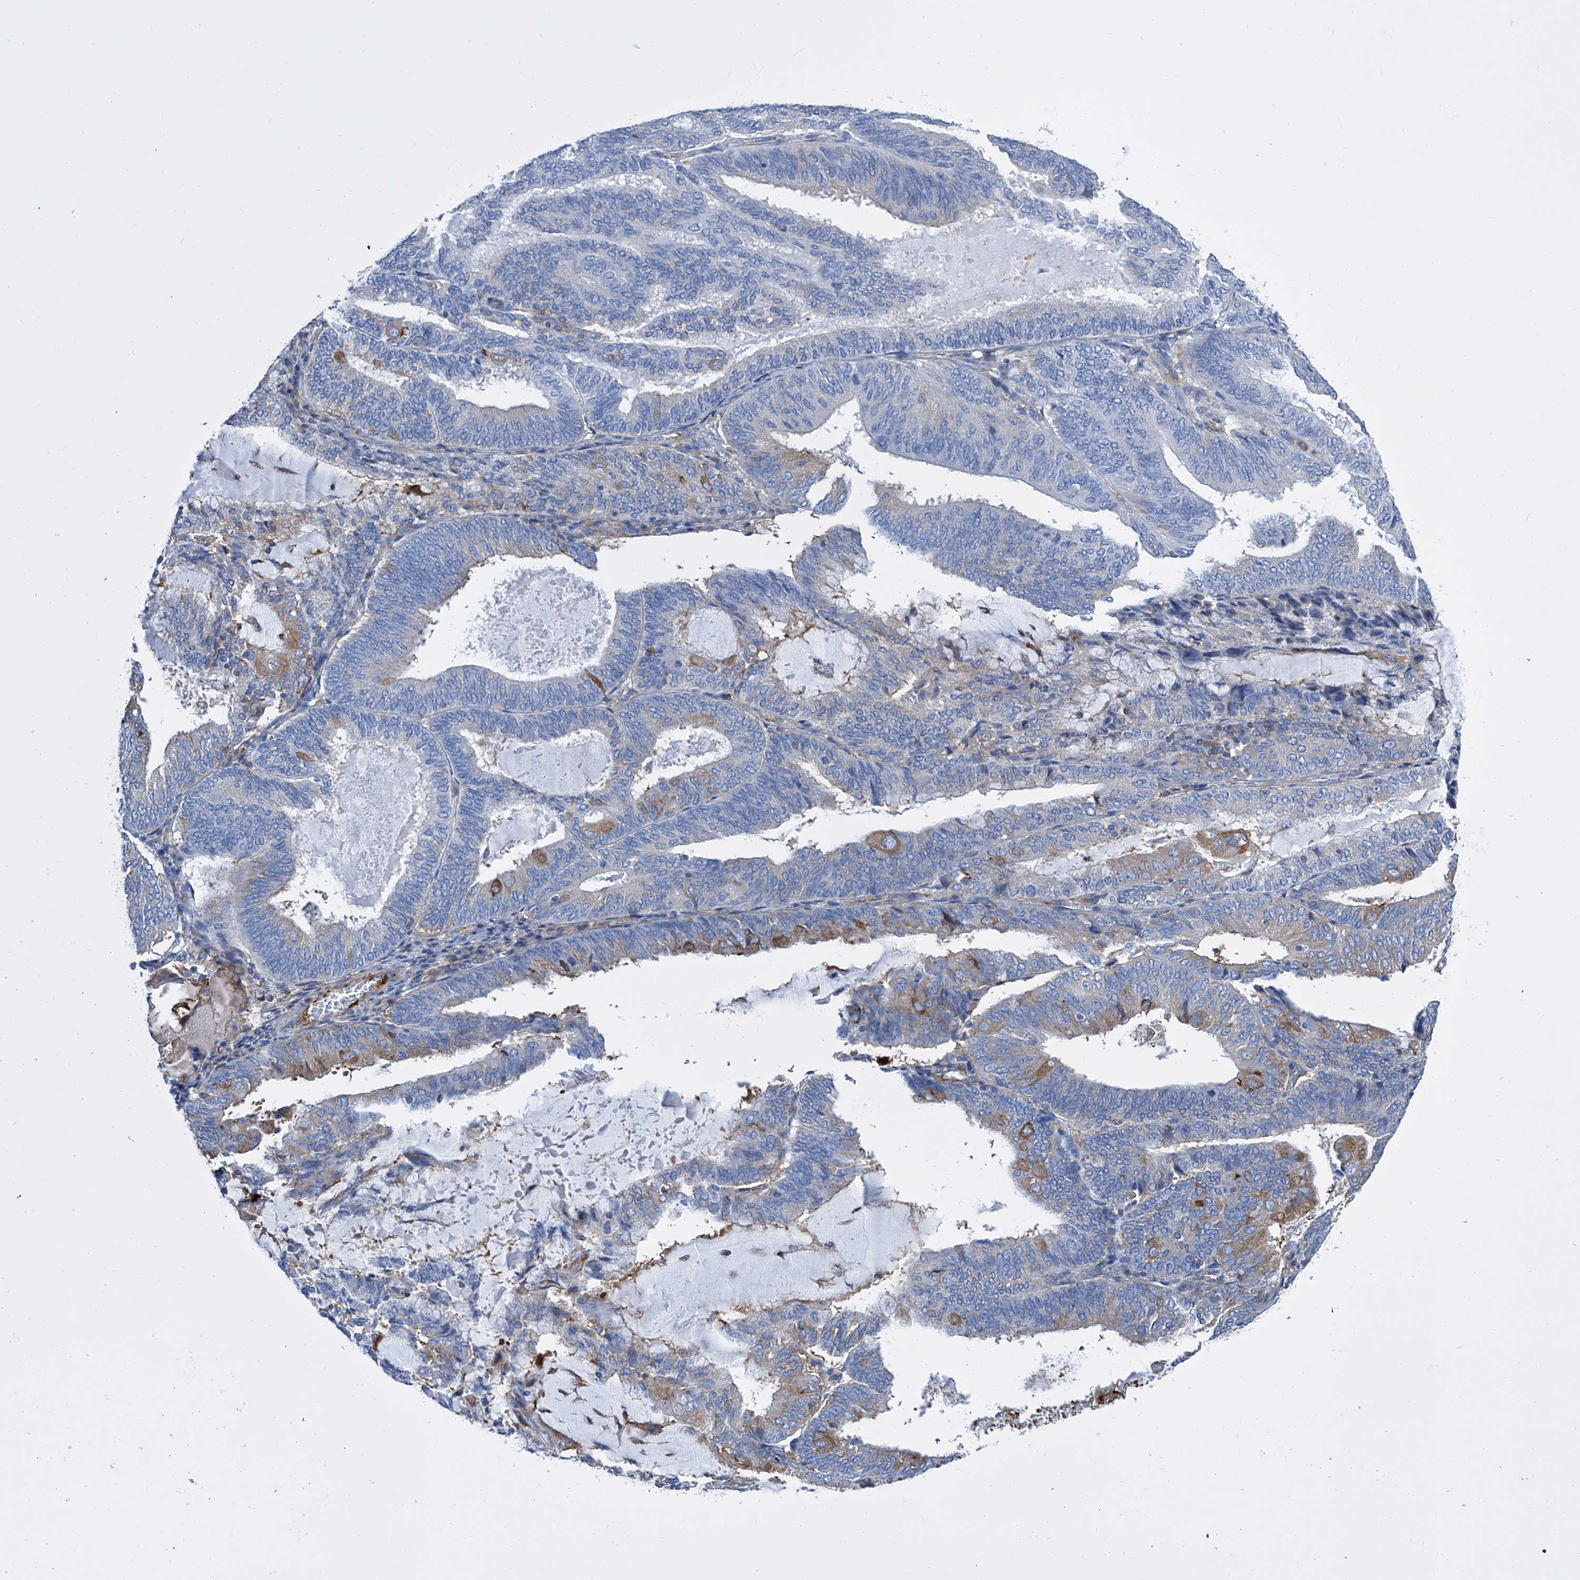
{"staining": {"intensity": "moderate", "quantity": "<25%", "location": "cytoplasmic/membranous"}, "tissue": "endometrial cancer", "cell_type": "Tumor cells", "image_type": "cancer", "snomed": [{"axis": "morphology", "description": "Adenocarcinoma, NOS"}, {"axis": "topography", "description": "Endometrium"}], "caption": "Adenocarcinoma (endometrial) tissue demonstrates moderate cytoplasmic/membranous expression in about <25% of tumor cells, visualized by immunohistochemistry.", "gene": "GPT", "patient": {"sex": "female", "age": 81}}